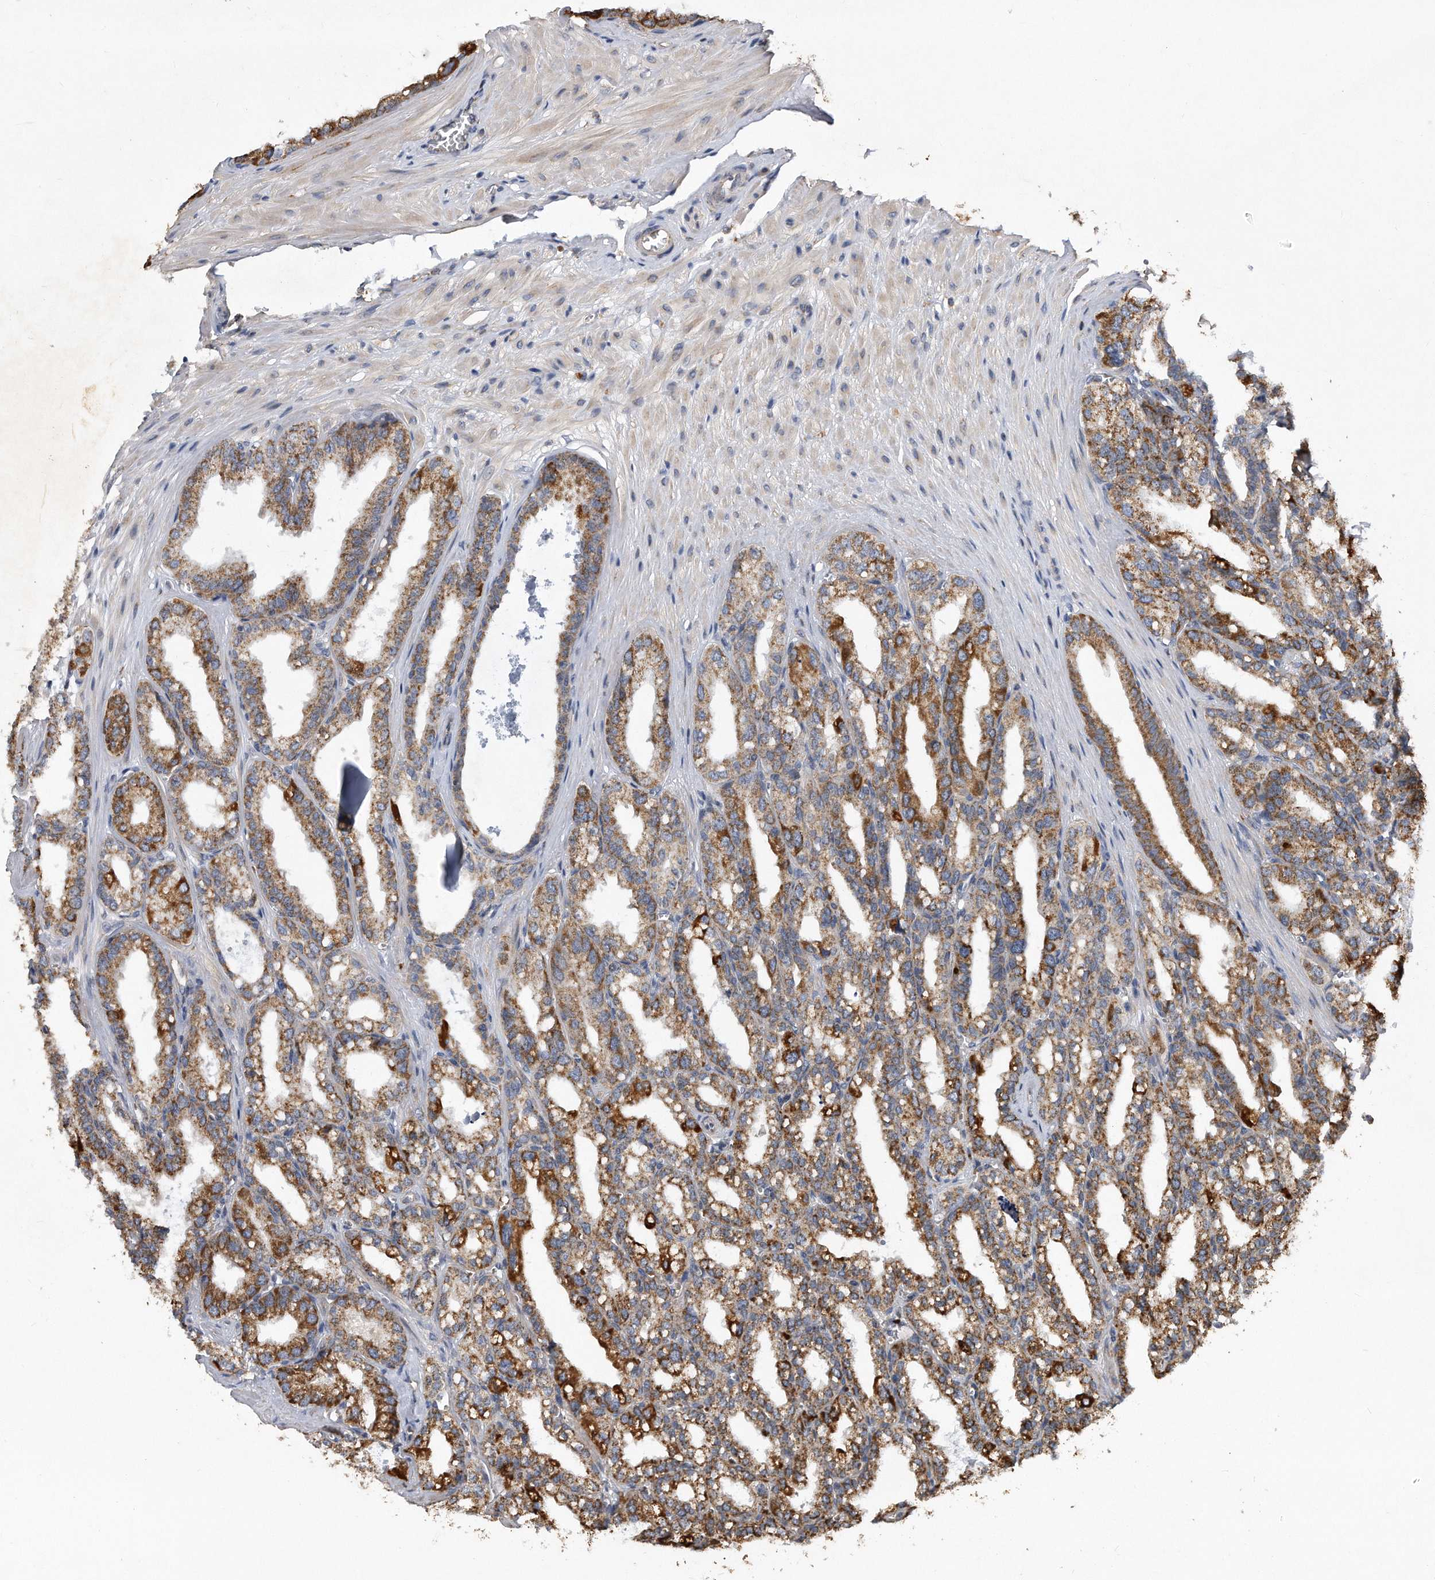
{"staining": {"intensity": "moderate", "quantity": ">75%", "location": "cytoplasmic/membranous"}, "tissue": "seminal vesicle", "cell_type": "Glandular cells", "image_type": "normal", "snomed": [{"axis": "morphology", "description": "Normal tissue, NOS"}, {"axis": "topography", "description": "Prostate"}, {"axis": "topography", "description": "Seminal veicle"}], "caption": "The image displays immunohistochemical staining of normal seminal vesicle. There is moderate cytoplasmic/membranous positivity is appreciated in about >75% of glandular cells. (IHC, brightfield microscopy, high magnification).", "gene": "PPP5C", "patient": {"sex": "male", "age": 51}}